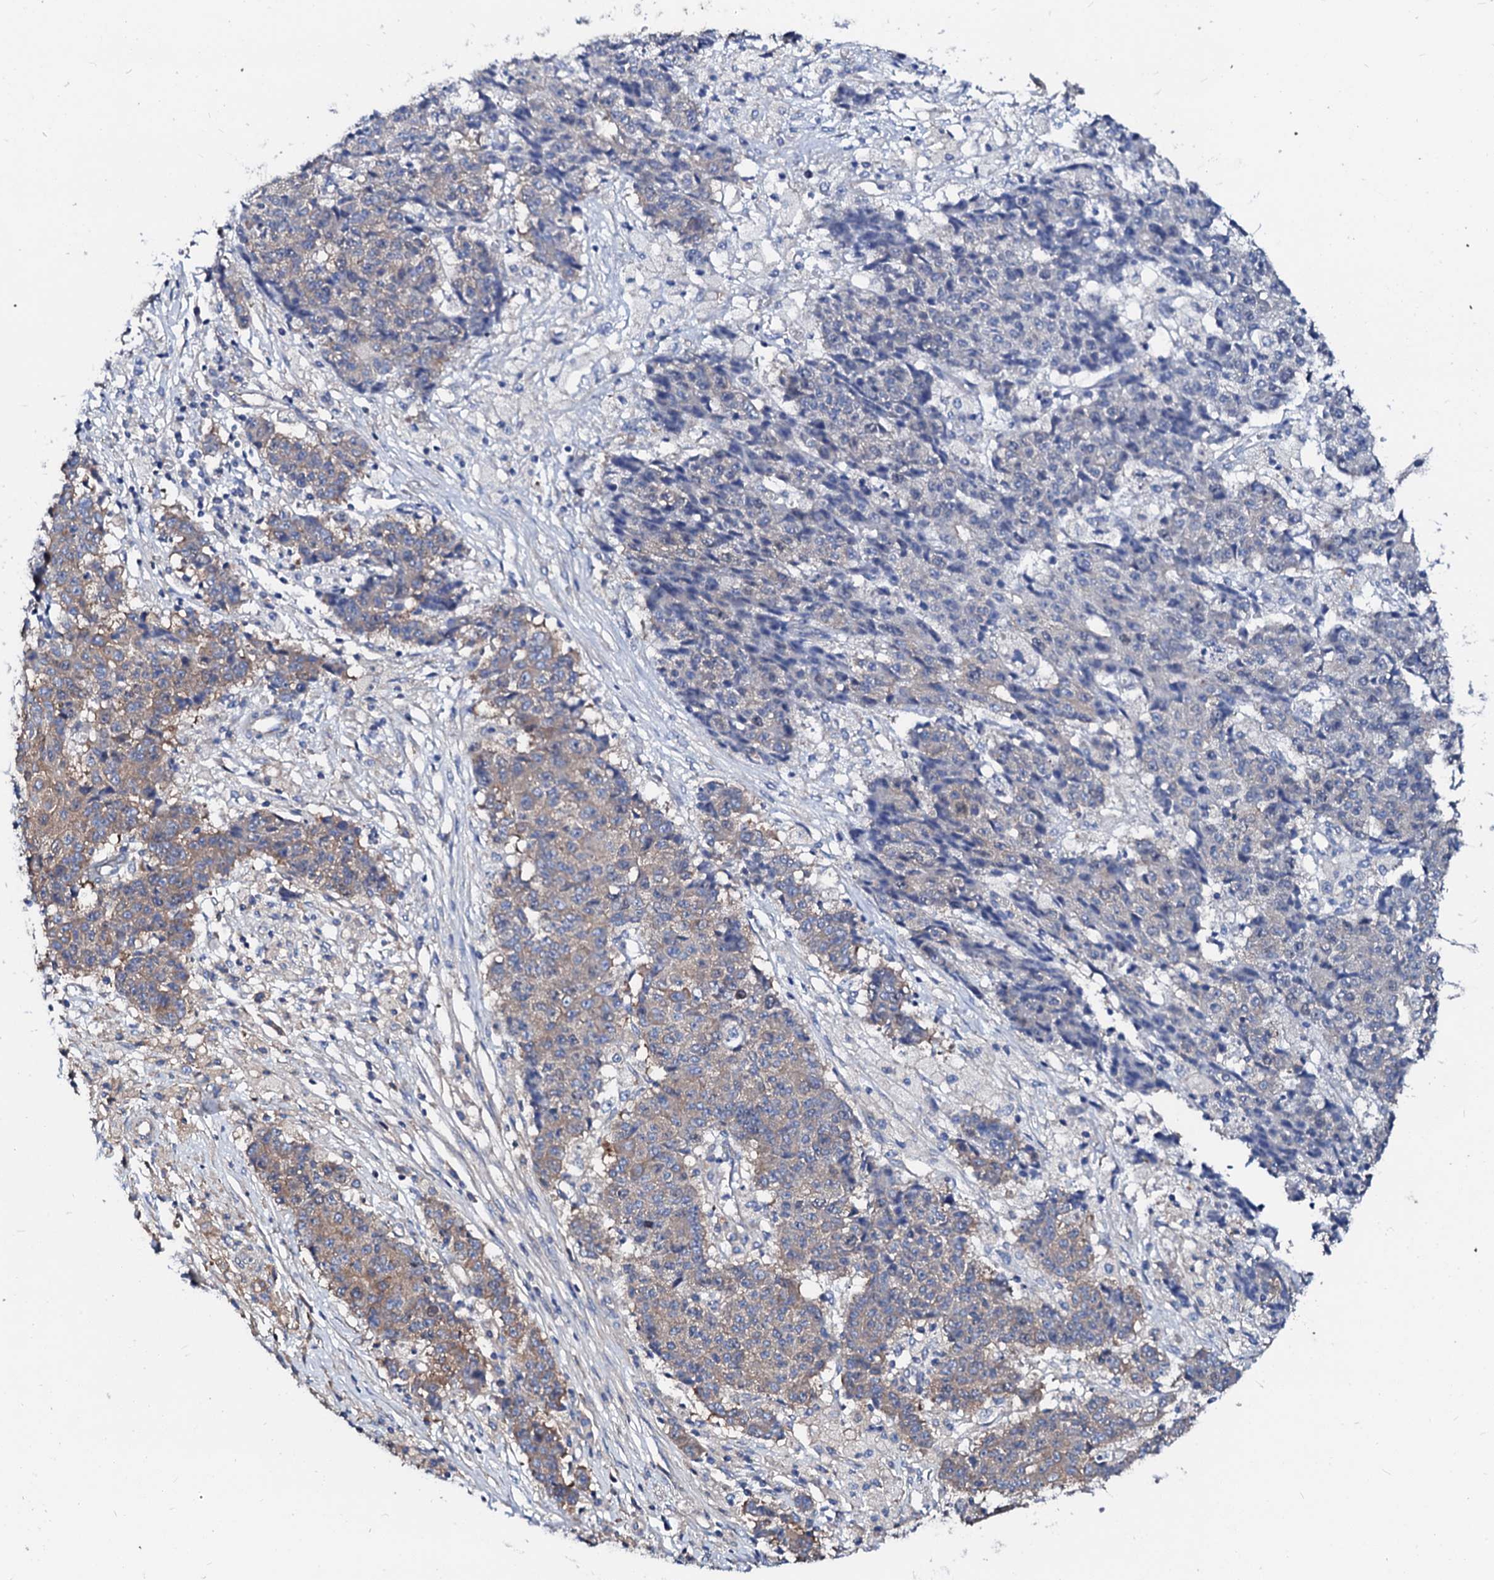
{"staining": {"intensity": "weak", "quantity": "<25%", "location": "cytoplasmic/membranous"}, "tissue": "ovarian cancer", "cell_type": "Tumor cells", "image_type": "cancer", "snomed": [{"axis": "morphology", "description": "Carcinoma, endometroid"}, {"axis": "topography", "description": "Ovary"}], "caption": "Immunohistochemistry (IHC) image of endometroid carcinoma (ovarian) stained for a protein (brown), which reveals no staining in tumor cells.", "gene": "CSKMT", "patient": {"sex": "female", "age": 42}}